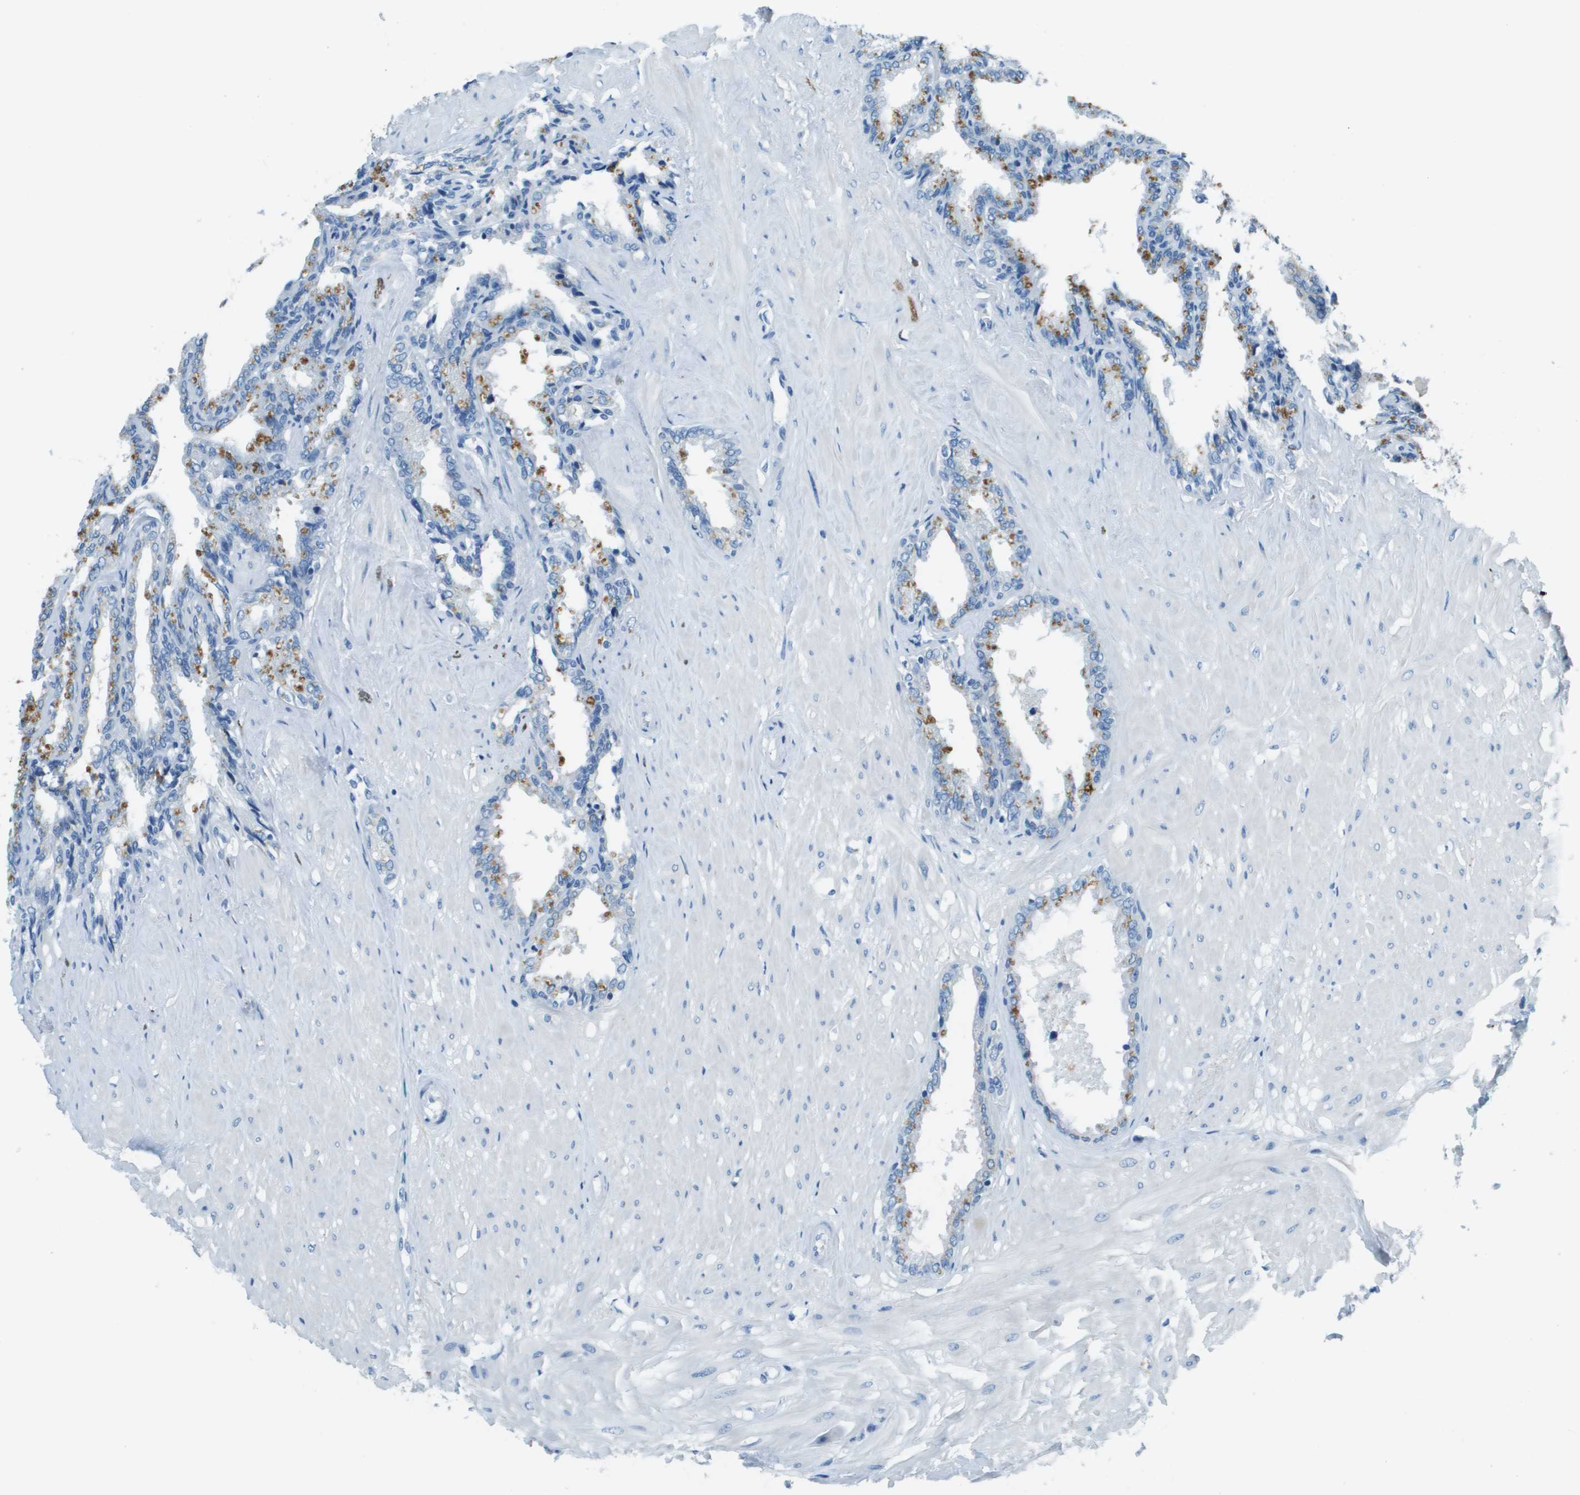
{"staining": {"intensity": "moderate", "quantity": "<25%", "location": "cytoplasmic/membranous"}, "tissue": "seminal vesicle", "cell_type": "Glandular cells", "image_type": "normal", "snomed": [{"axis": "morphology", "description": "Normal tissue, NOS"}, {"axis": "topography", "description": "Seminal veicle"}], "caption": "Moderate cytoplasmic/membranous expression for a protein is seen in approximately <25% of glandular cells of unremarkable seminal vesicle using IHC.", "gene": "SLC16A10", "patient": {"sex": "male", "age": 46}}